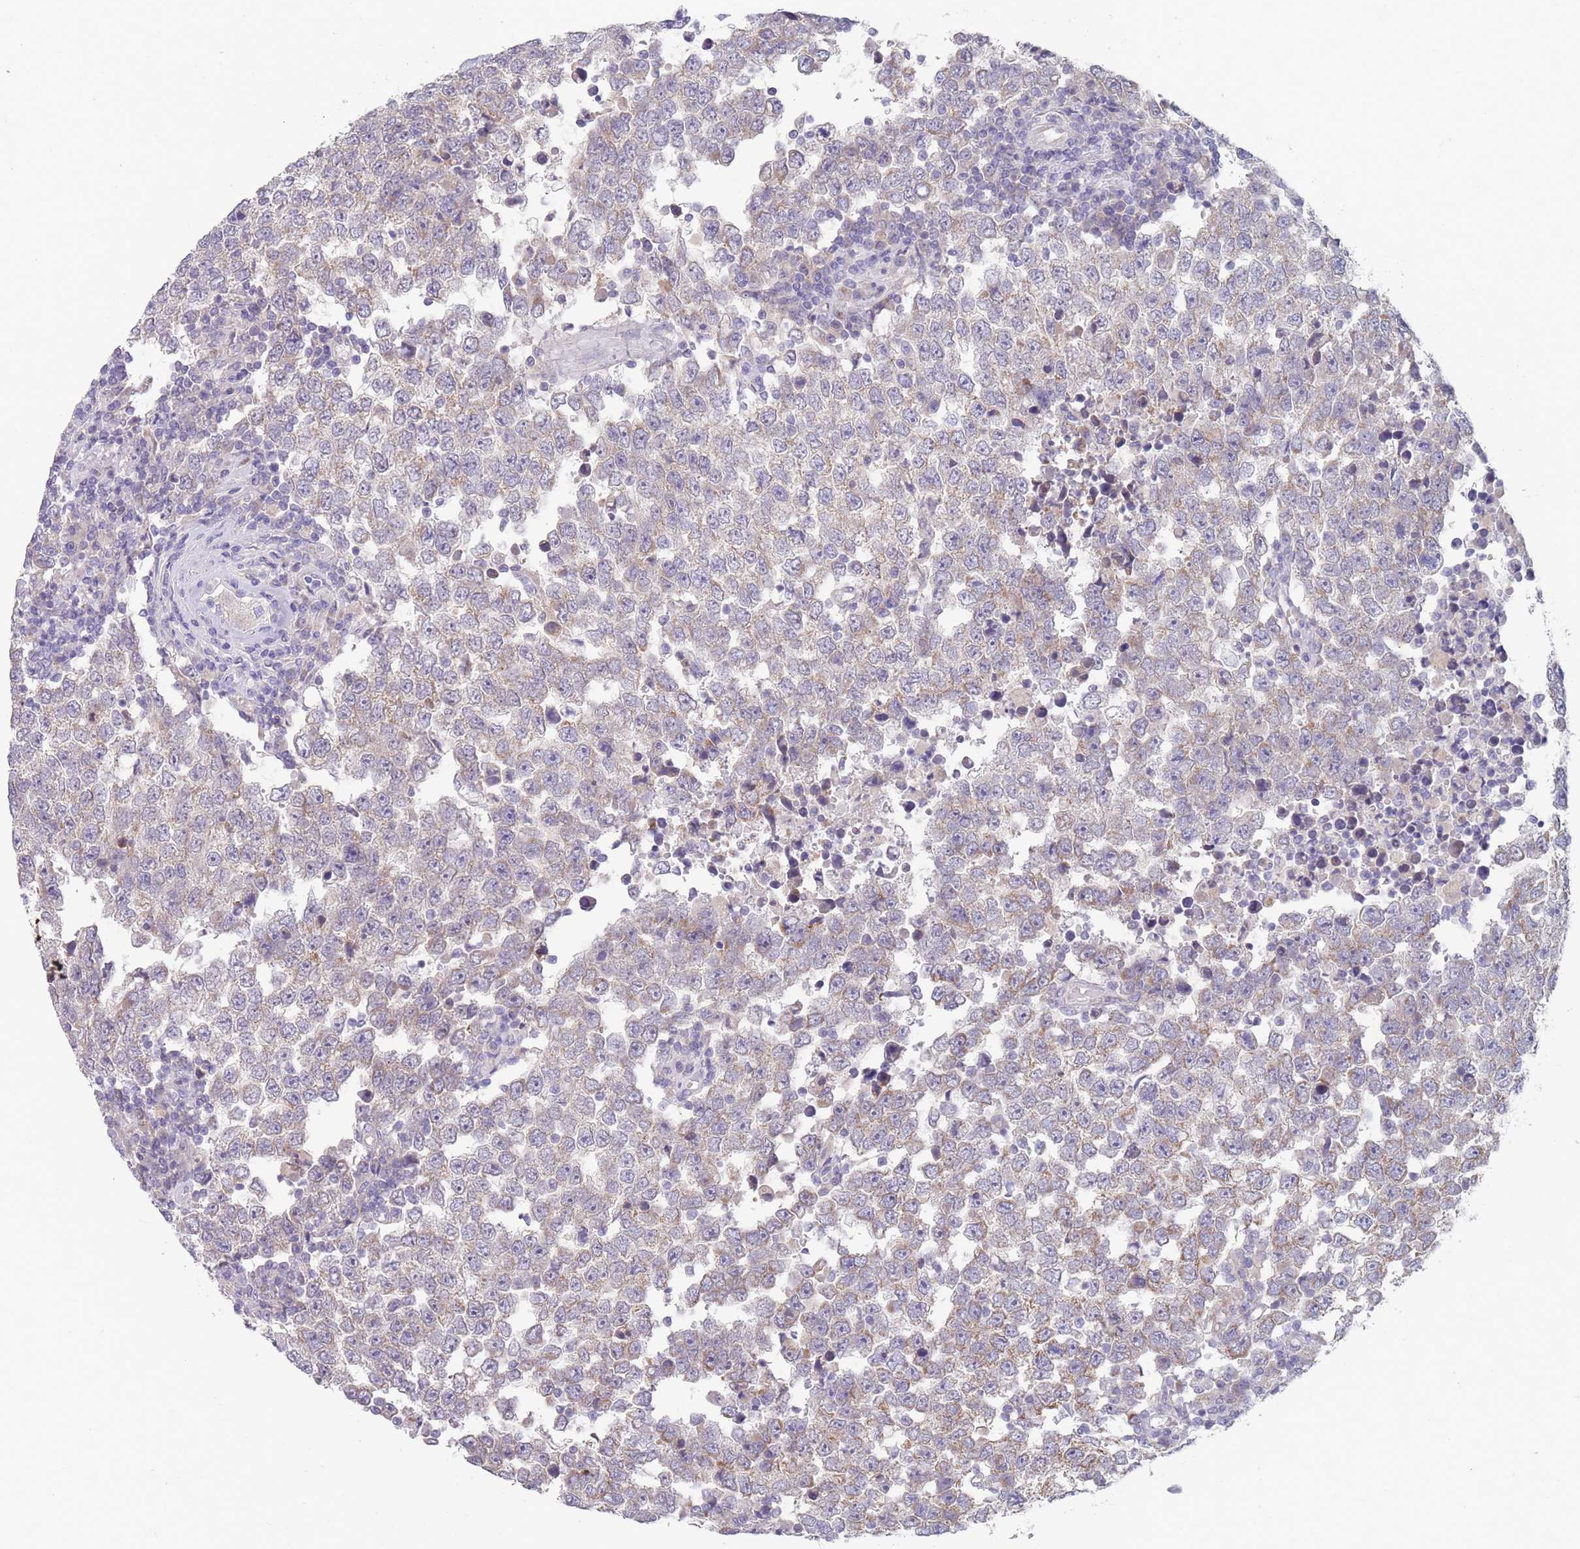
{"staining": {"intensity": "weak", "quantity": "25%-75%", "location": "cytoplasmic/membranous"}, "tissue": "testis cancer", "cell_type": "Tumor cells", "image_type": "cancer", "snomed": [{"axis": "morphology", "description": "Seminoma, NOS"}, {"axis": "morphology", "description": "Carcinoma, Embryonal, NOS"}, {"axis": "topography", "description": "Testis"}], "caption": "IHC of testis embryonal carcinoma reveals low levels of weak cytoplasmic/membranous expression in about 25%-75% of tumor cells.", "gene": "MRPS14", "patient": {"sex": "male", "age": 28}}